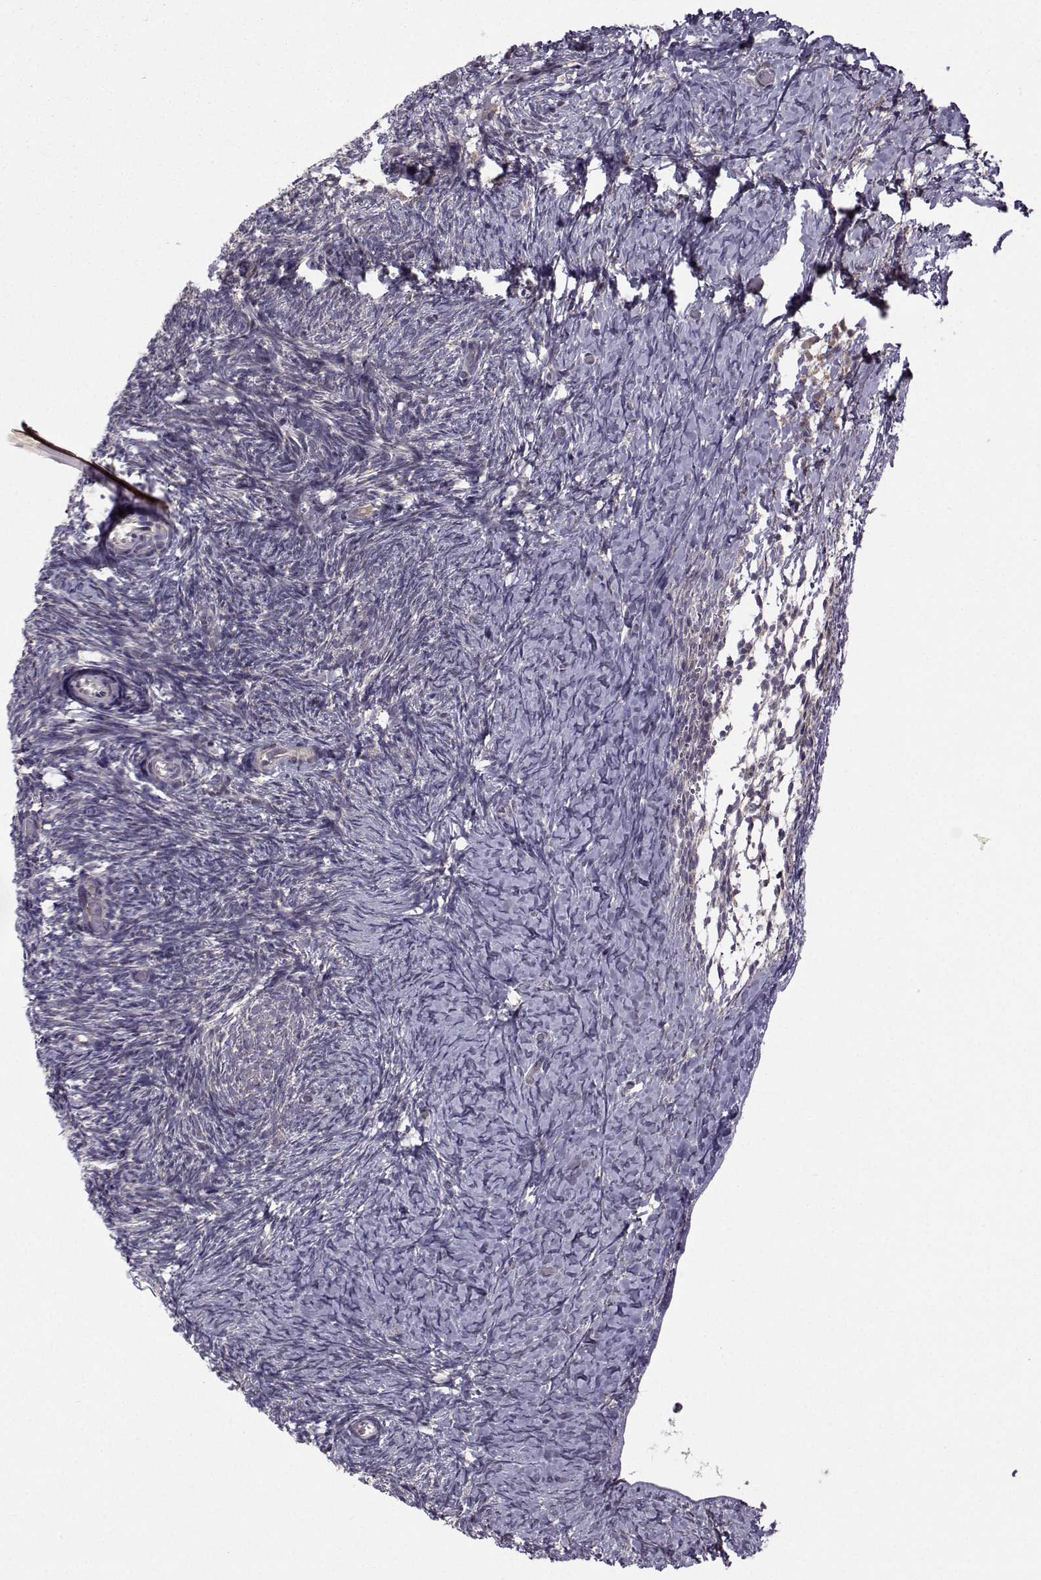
{"staining": {"intensity": "strong", "quantity": ">75%", "location": "cytoplasmic/membranous"}, "tissue": "ovary", "cell_type": "Follicle cells", "image_type": "normal", "snomed": [{"axis": "morphology", "description": "Normal tissue, NOS"}, {"axis": "topography", "description": "Ovary"}], "caption": "Human ovary stained with a brown dye shows strong cytoplasmic/membranous positive expression in approximately >75% of follicle cells.", "gene": "NECAB3", "patient": {"sex": "female", "age": 39}}